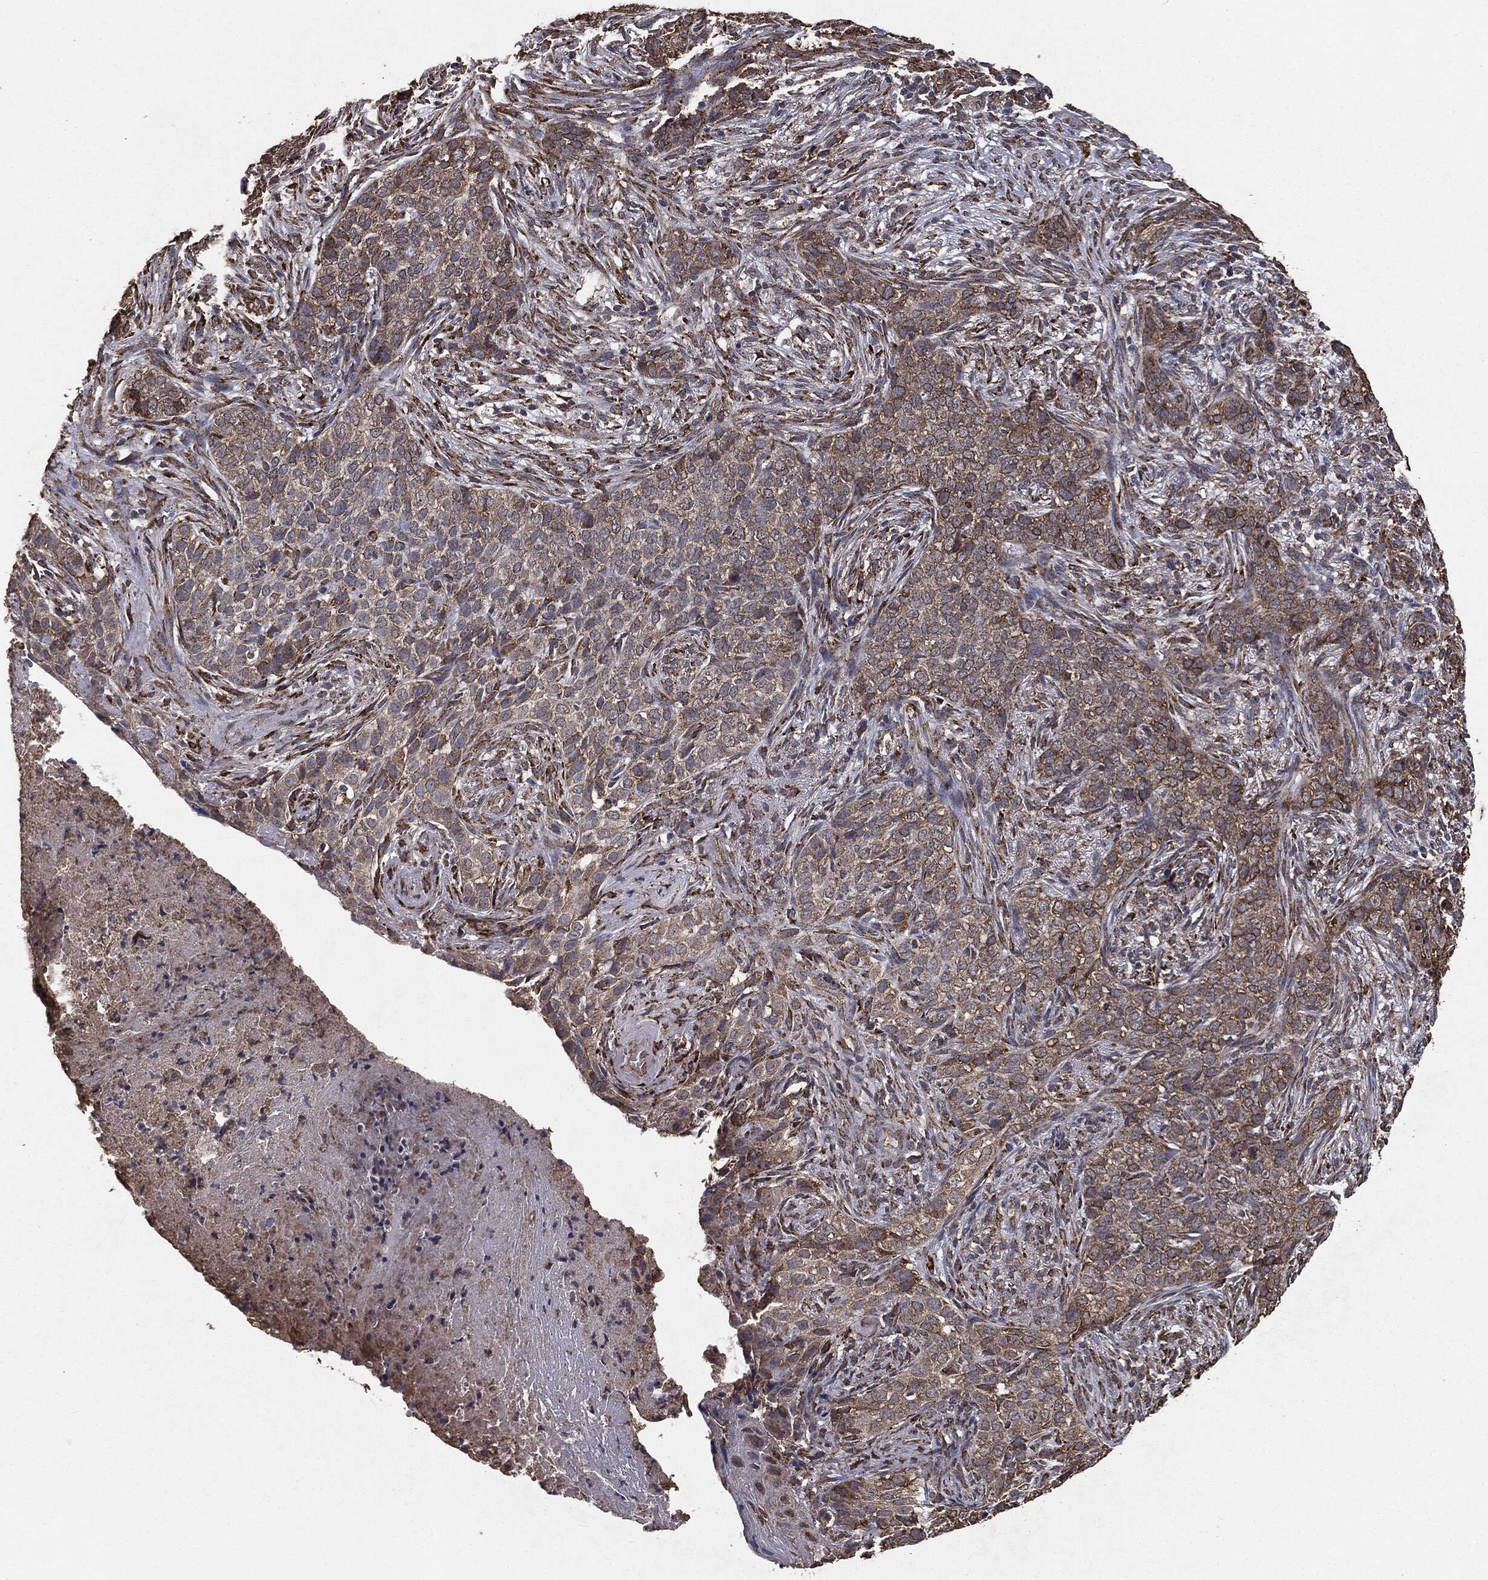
{"staining": {"intensity": "weak", "quantity": "25%-75%", "location": "cytoplasmic/membranous"}, "tissue": "skin cancer", "cell_type": "Tumor cells", "image_type": "cancer", "snomed": [{"axis": "morphology", "description": "Squamous cell carcinoma, NOS"}, {"axis": "topography", "description": "Skin"}], "caption": "DAB immunohistochemical staining of human skin cancer reveals weak cytoplasmic/membranous protein expression in about 25%-75% of tumor cells.", "gene": "MTOR", "patient": {"sex": "male", "age": 88}}